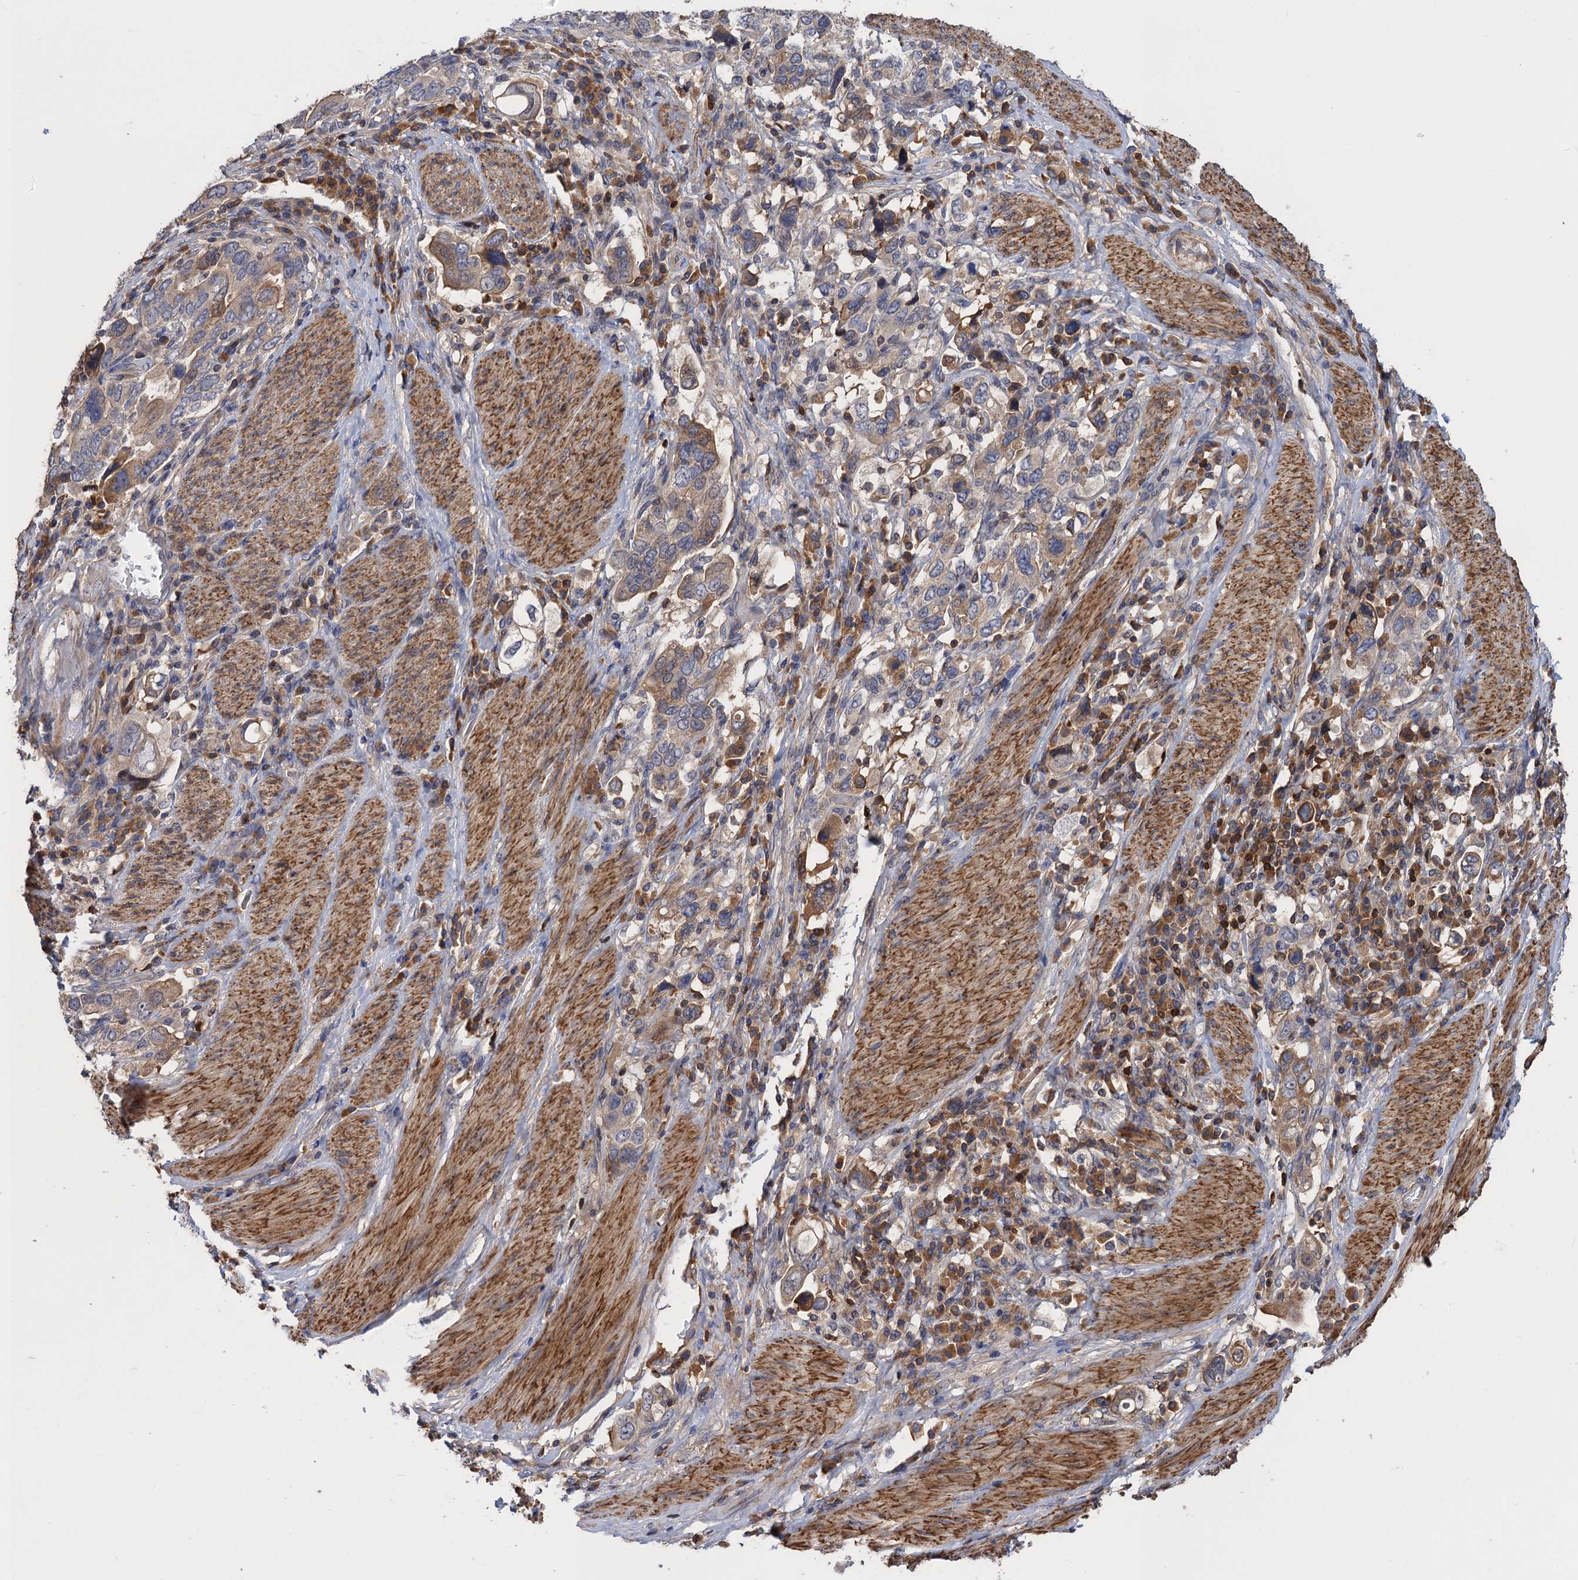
{"staining": {"intensity": "weak", "quantity": "25%-75%", "location": "cytoplasmic/membranous"}, "tissue": "stomach cancer", "cell_type": "Tumor cells", "image_type": "cancer", "snomed": [{"axis": "morphology", "description": "Adenocarcinoma, NOS"}, {"axis": "topography", "description": "Stomach, upper"}], "caption": "High-magnification brightfield microscopy of stomach adenocarcinoma stained with DAB (3,3'-diaminobenzidine) (brown) and counterstained with hematoxylin (blue). tumor cells exhibit weak cytoplasmic/membranous expression is seen in about25%-75% of cells. (DAB (3,3'-diaminobenzidine) IHC, brown staining for protein, blue staining for nuclei).", "gene": "DGKA", "patient": {"sex": "male", "age": 62}}